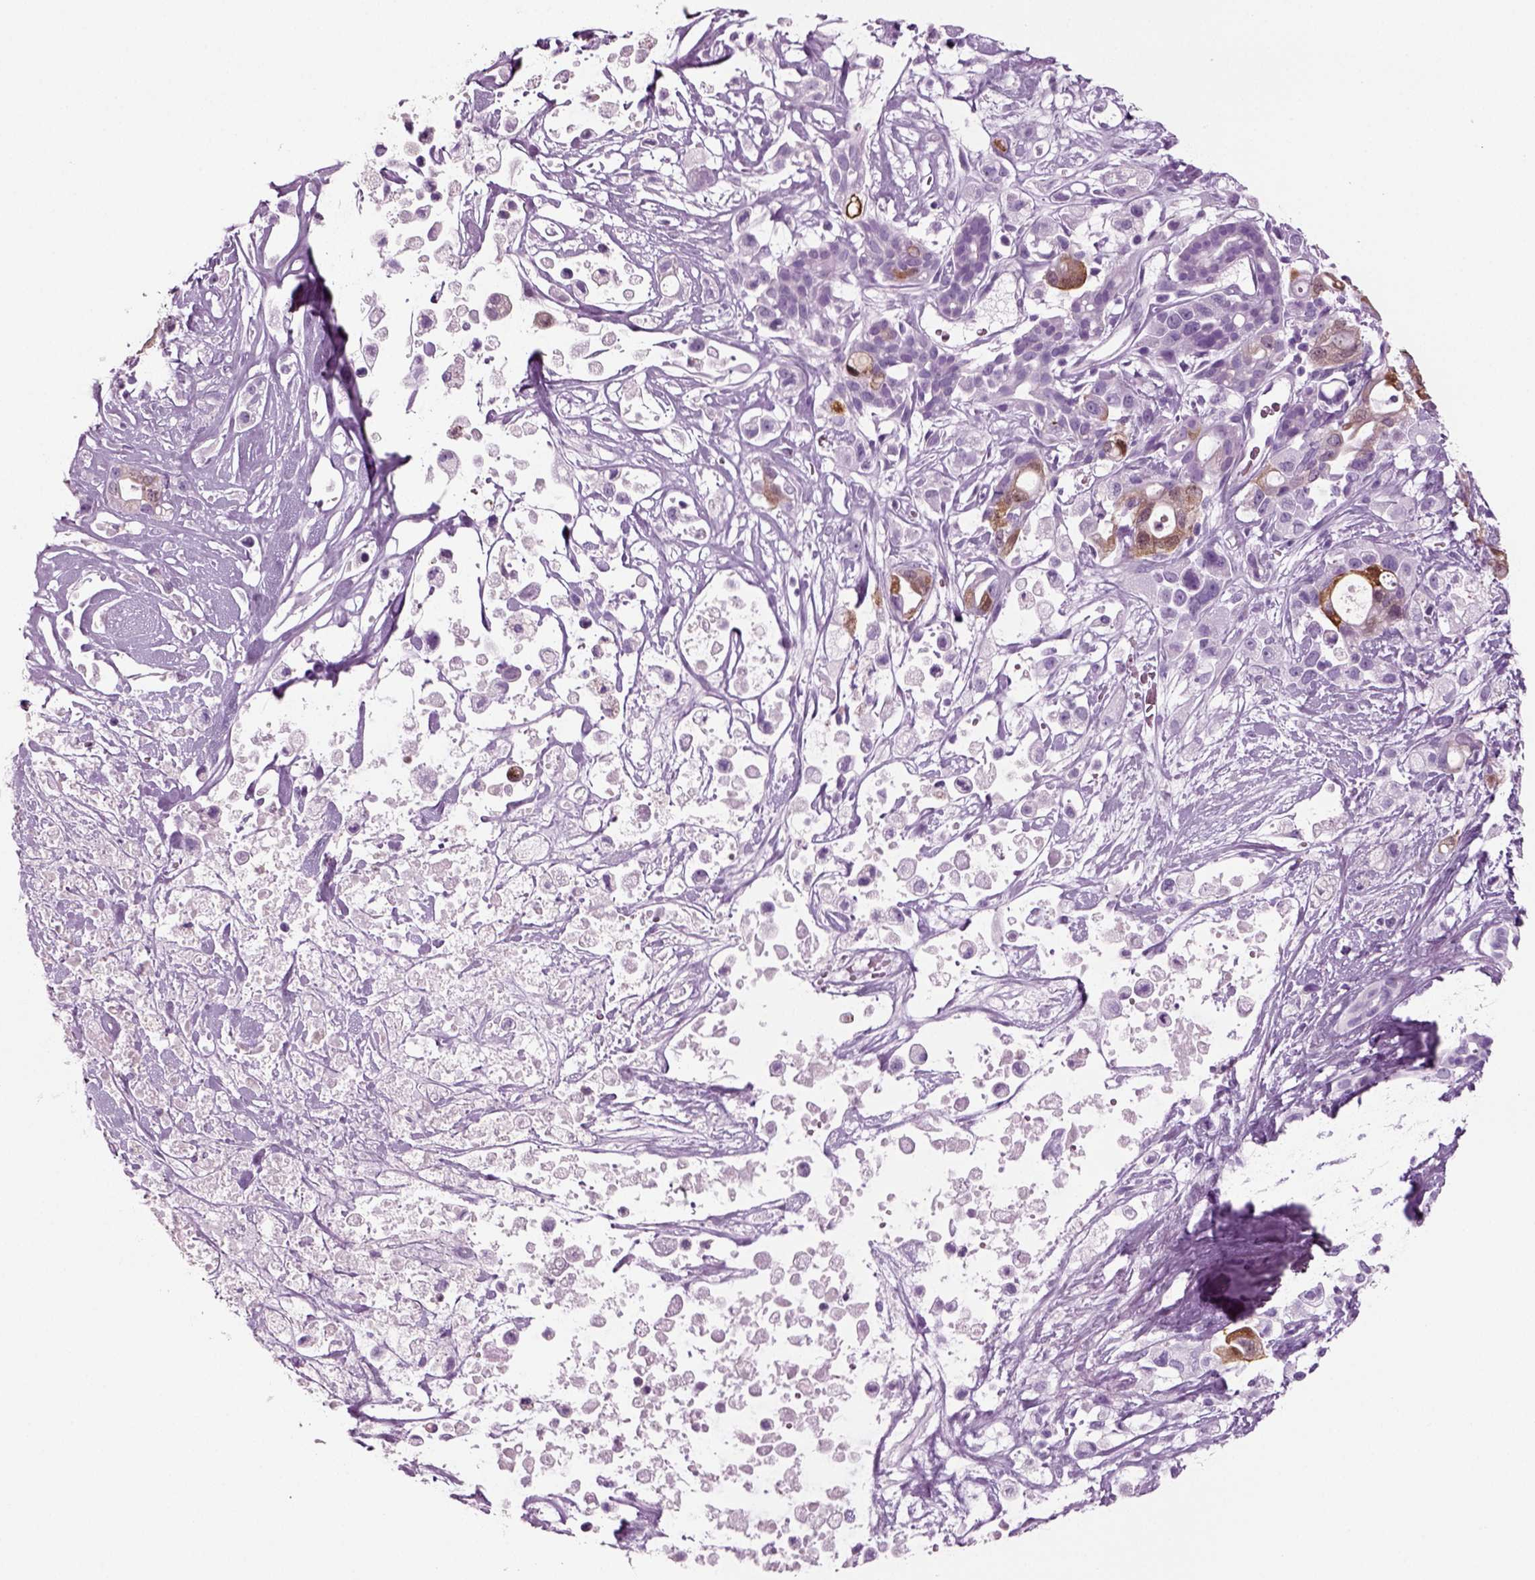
{"staining": {"intensity": "moderate", "quantity": "<25%", "location": "cytoplasmic/membranous"}, "tissue": "pancreatic cancer", "cell_type": "Tumor cells", "image_type": "cancer", "snomed": [{"axis": "morphology", "description": "Adenocarcinoma, NOS"}, {"axis": "topography", "description": "Pancreas"}], "caption": "The photomicrograph displays a brown stain indicating the presence of a protein in the cytoplasmic/membranous of tumor cells in pancreatic cancer (adenocarcinoma).", "gene": "CRABP1", "patient": {"sex": "male", "age": 44}}